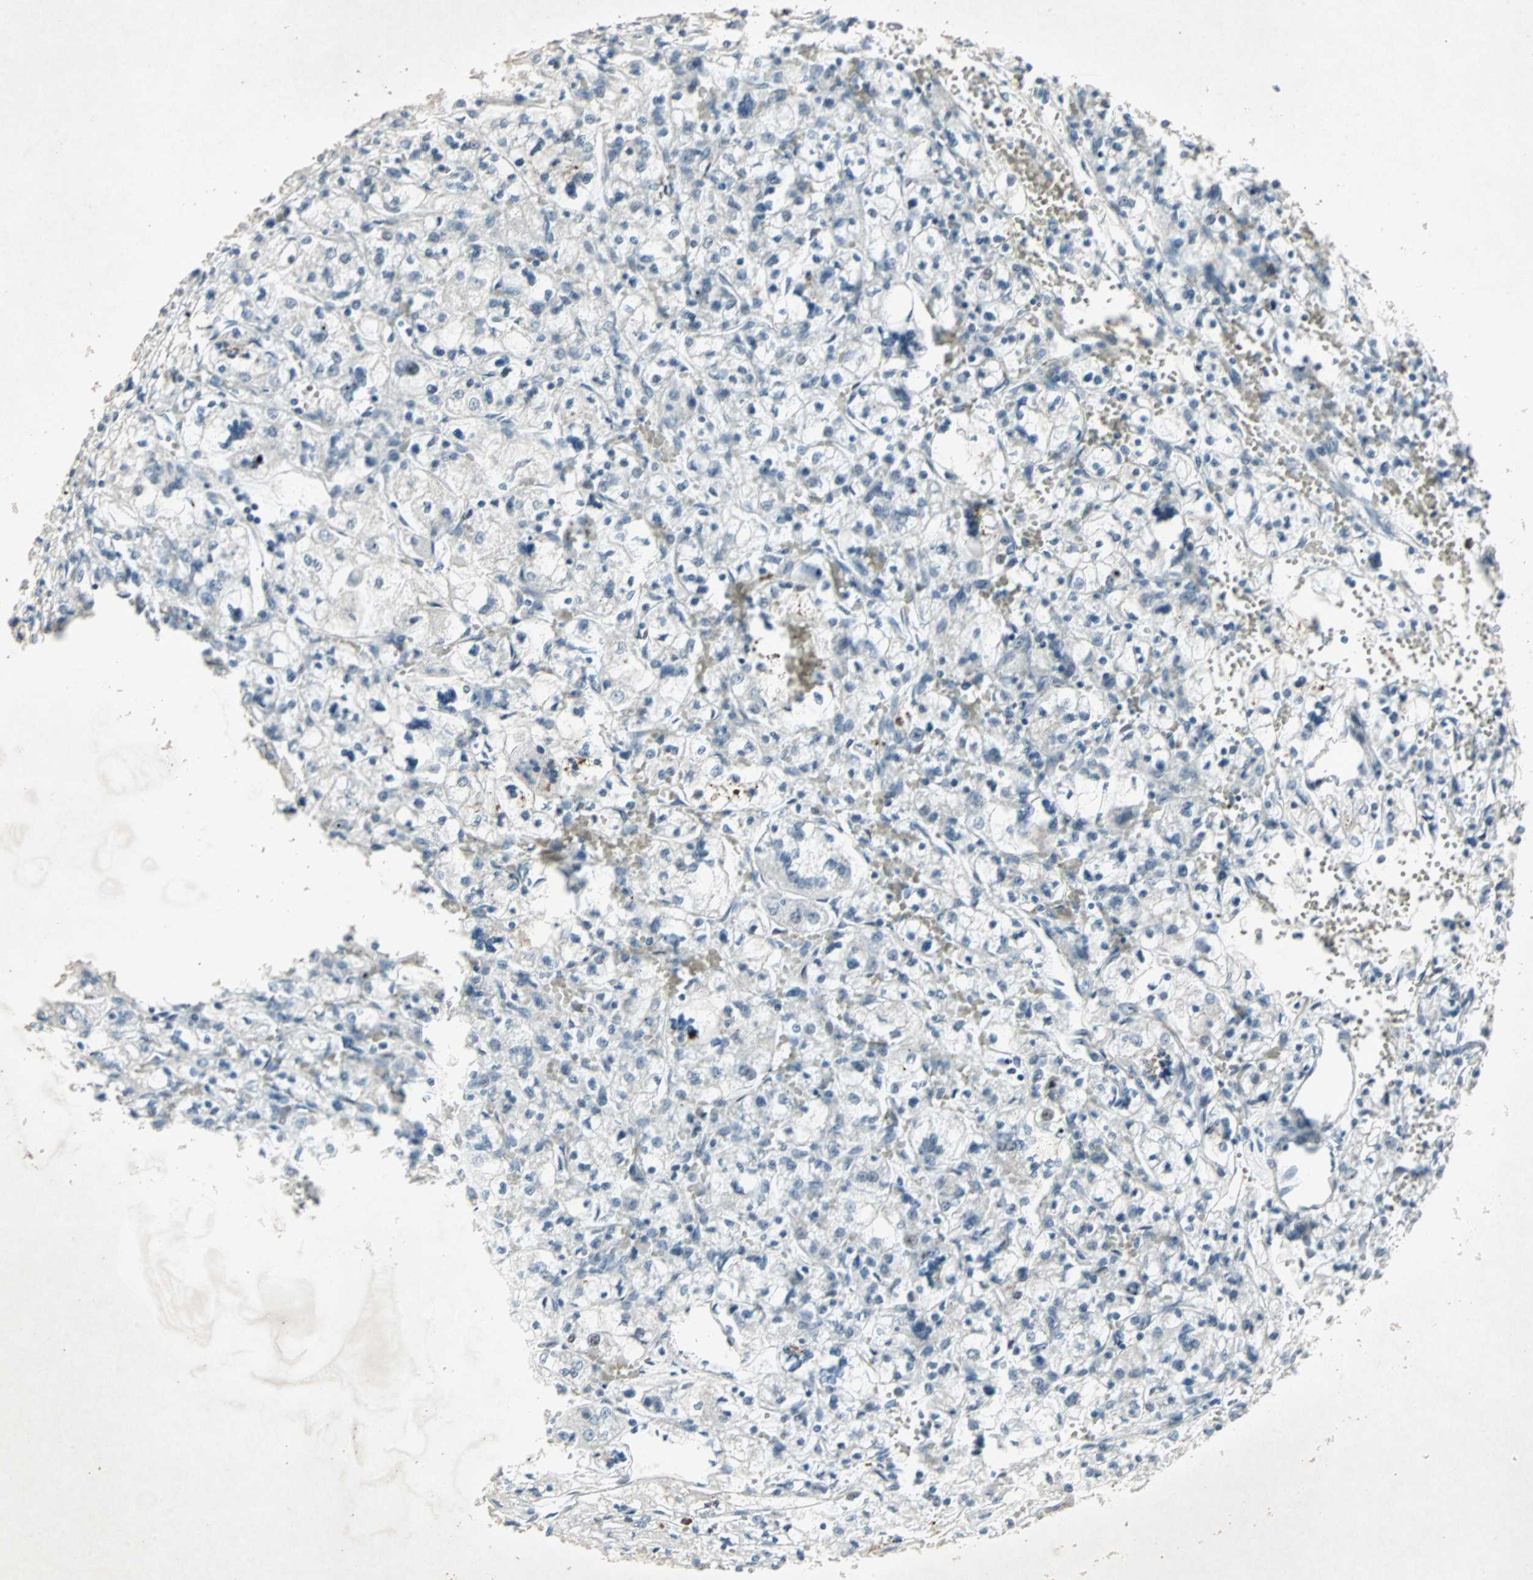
{"staining": {"intensity": "negative", "quantity": "none", "location": "none"}, "tissue": "renal cancer", "cell_type": "Tumor cells", "image_type": "cancer", "snomed": [{"axis": "morphology", "description": "Adenocarcinoma, NOS"}, {"axis": "topography", "description": "Kidney"}], "caption": "There is no significant positivity in tumor cells of renal cancer (adenocarcinoma).", "gene": "LANCL3", "patient": {"sex": "female", "age": 83}}